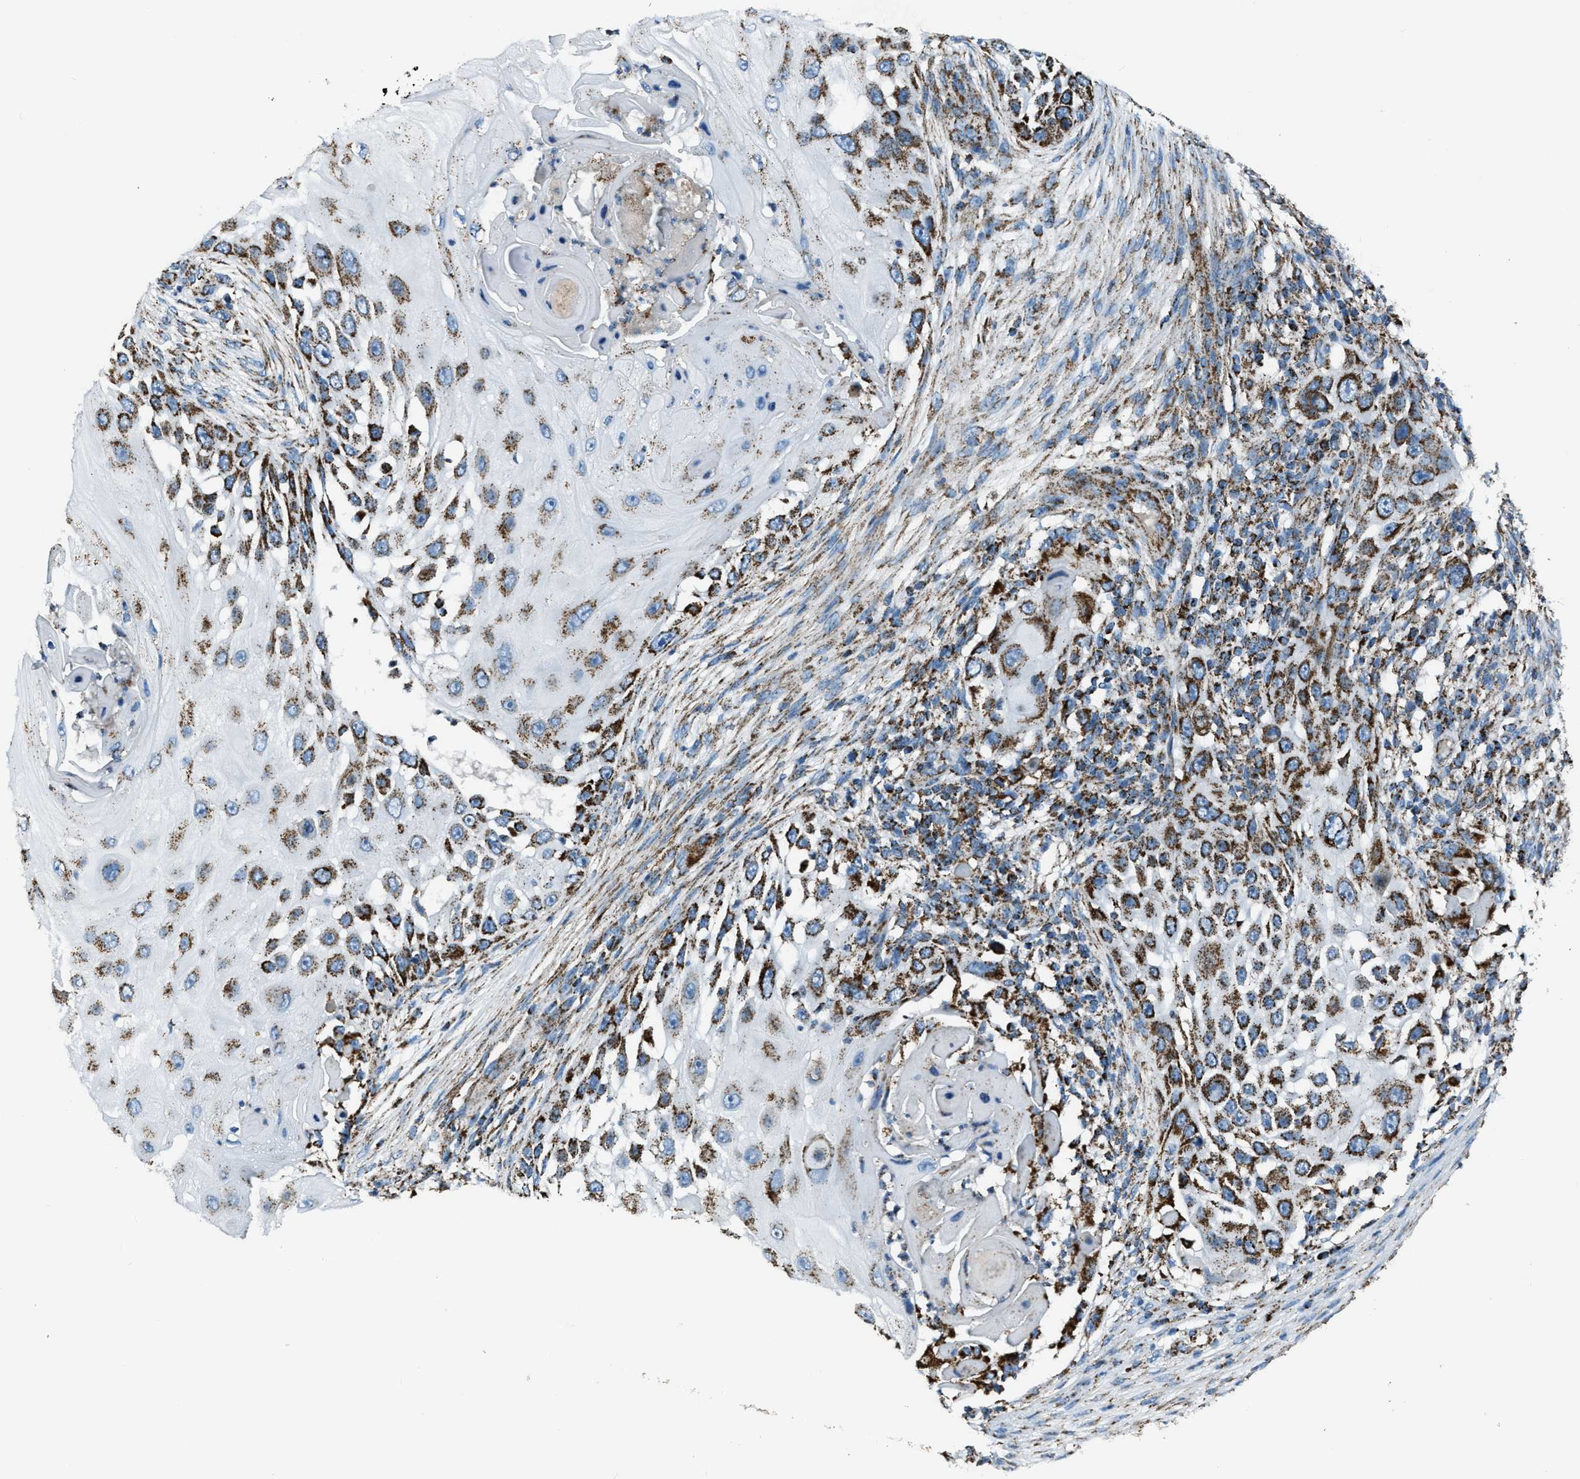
{"staining": {"intensity": "strong", "quantity": ">75%", "location": "cytoplasmic/membranous"}, "tissue": "skin cancer", "cell_type": "Tumor cells", "image_type": "cancer", "snomed": [{"axis": "morphology", "description": "Squamous cell carcinoma, NOS"}, {"axis": "topography", "description": "Skin"}], "caption": "A brown stain shows strong cytoplasmic/membranous expression of a protein in skin cancer (squamous cell carcinoma) tumor cells. (DAB (3,3'-diaminobenzidine) = brown stain, brightfield microscopy at high magnification).", "gene": "MDH2", "patient": {"sex": "female", "age": 44}}